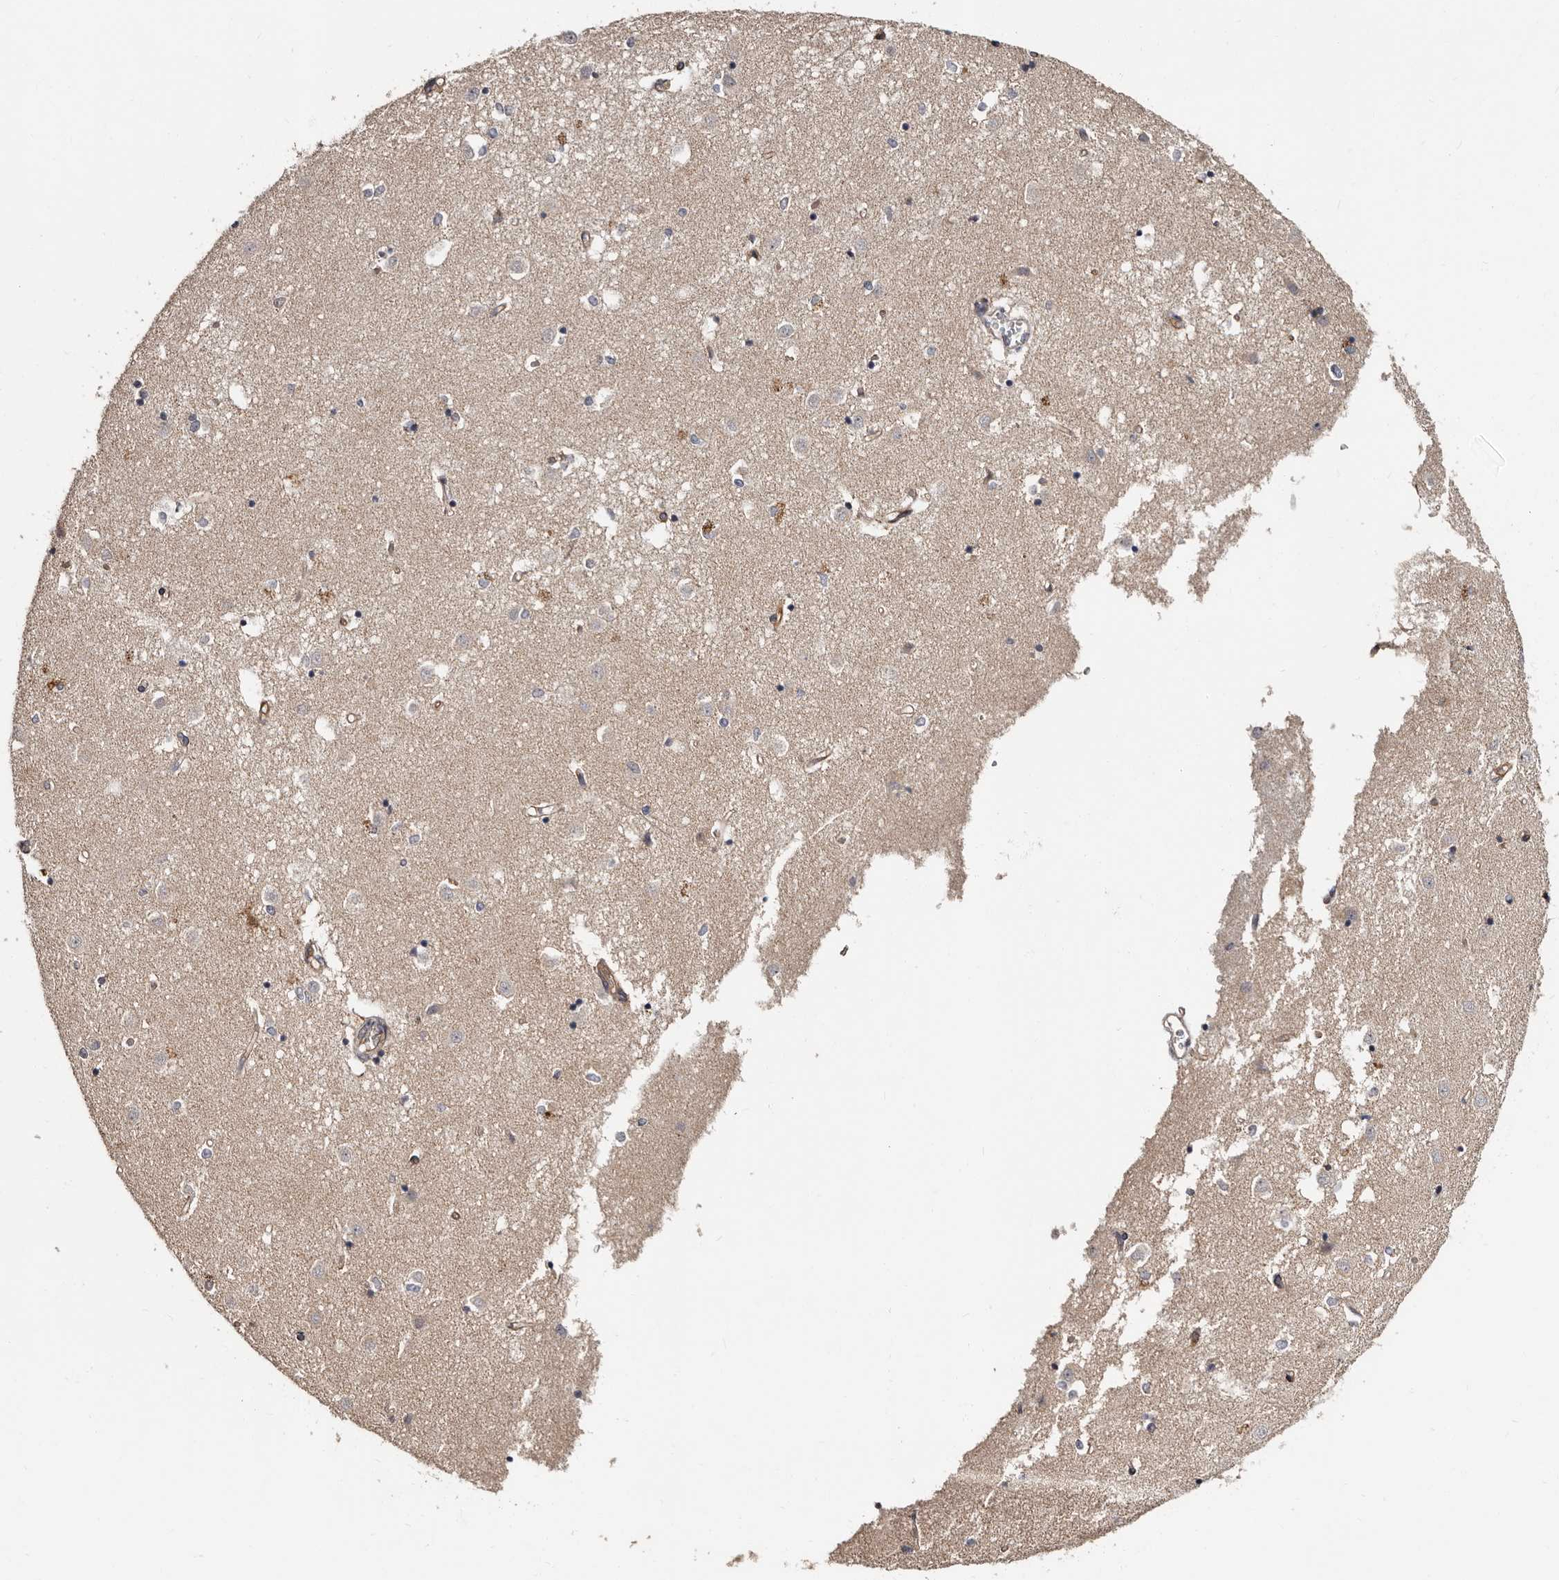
{"staining": {"intensity": "weak", "quantity": "<25%", "location": "cytoplasmic/membranous"}, "tissue": "caudate", "cell_type": "Glial cells", "image_type": "normal", "snomed": [{"axis": "morphology", "description": "Normal tissue, NOS"}, {"axis": "topography", "description": "Lateral ventricle wall"}], "caption": "This is an immunohistochemistry (IHC) photomicrograph of normal caudate. There is no expression in glial cells.", "gene": "TBC1D22B", "patient": {"sex": "male", "age": 45}}